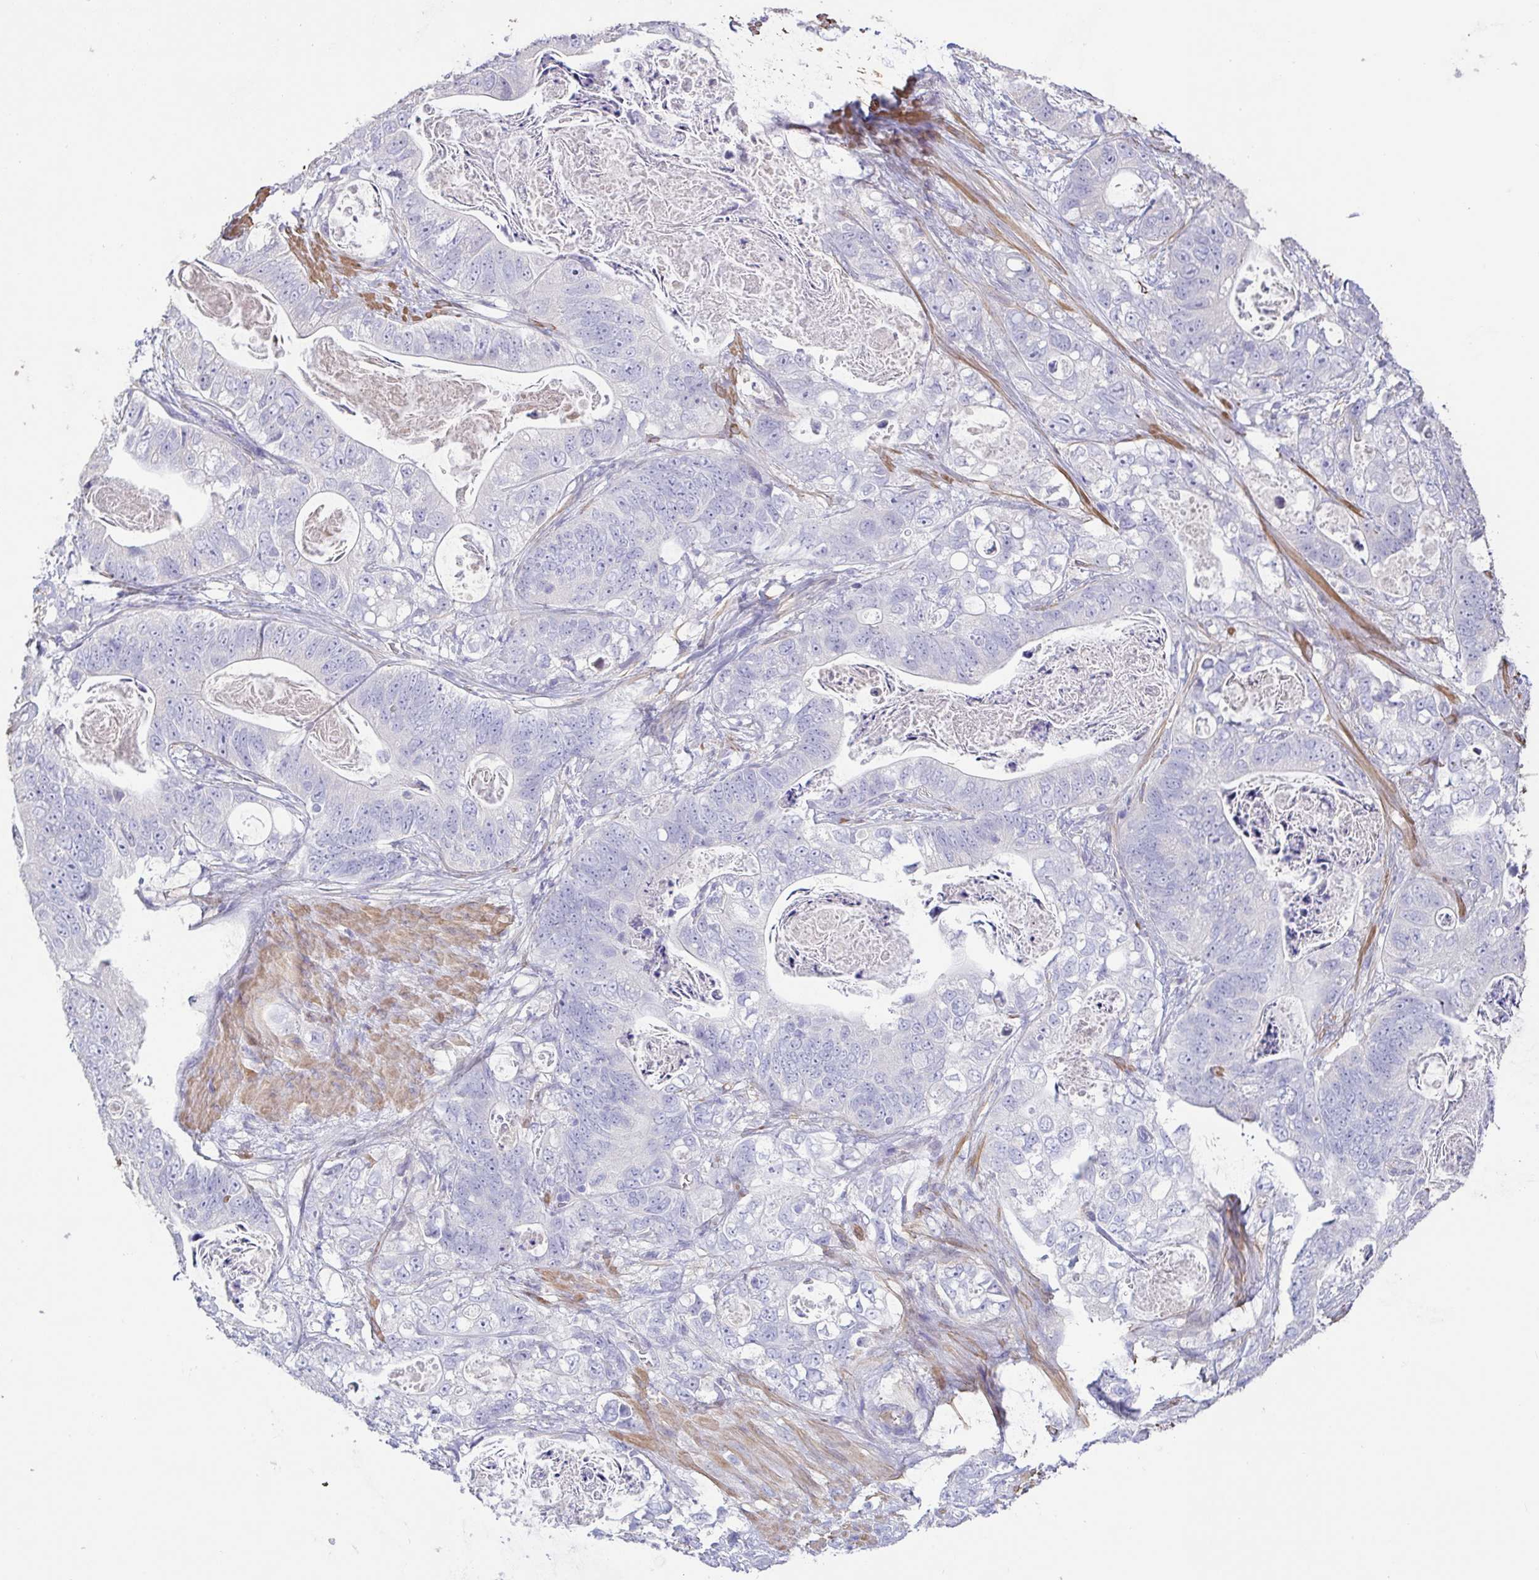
{"staining": {"intensity": "negative", "quantity": "none", "location": "none"}, "tissue": "stomach cancer", "cell_type": "Tumor cells", "image_type": "cancer", "snomed": [{"axis": "morphology", "description": "Normal tissue, NOS"}, {"axis": "morphology", "description": "Adenocarcinoma, NOS"}, {"axis": "topography", "description": "Stomach"}], "caption": "This is an IHC photomicrograph of human stomach cancer. There is no expression in tumor cells.", "gene": "PYGM", "patient": {"sex": "female", "age": 89}}